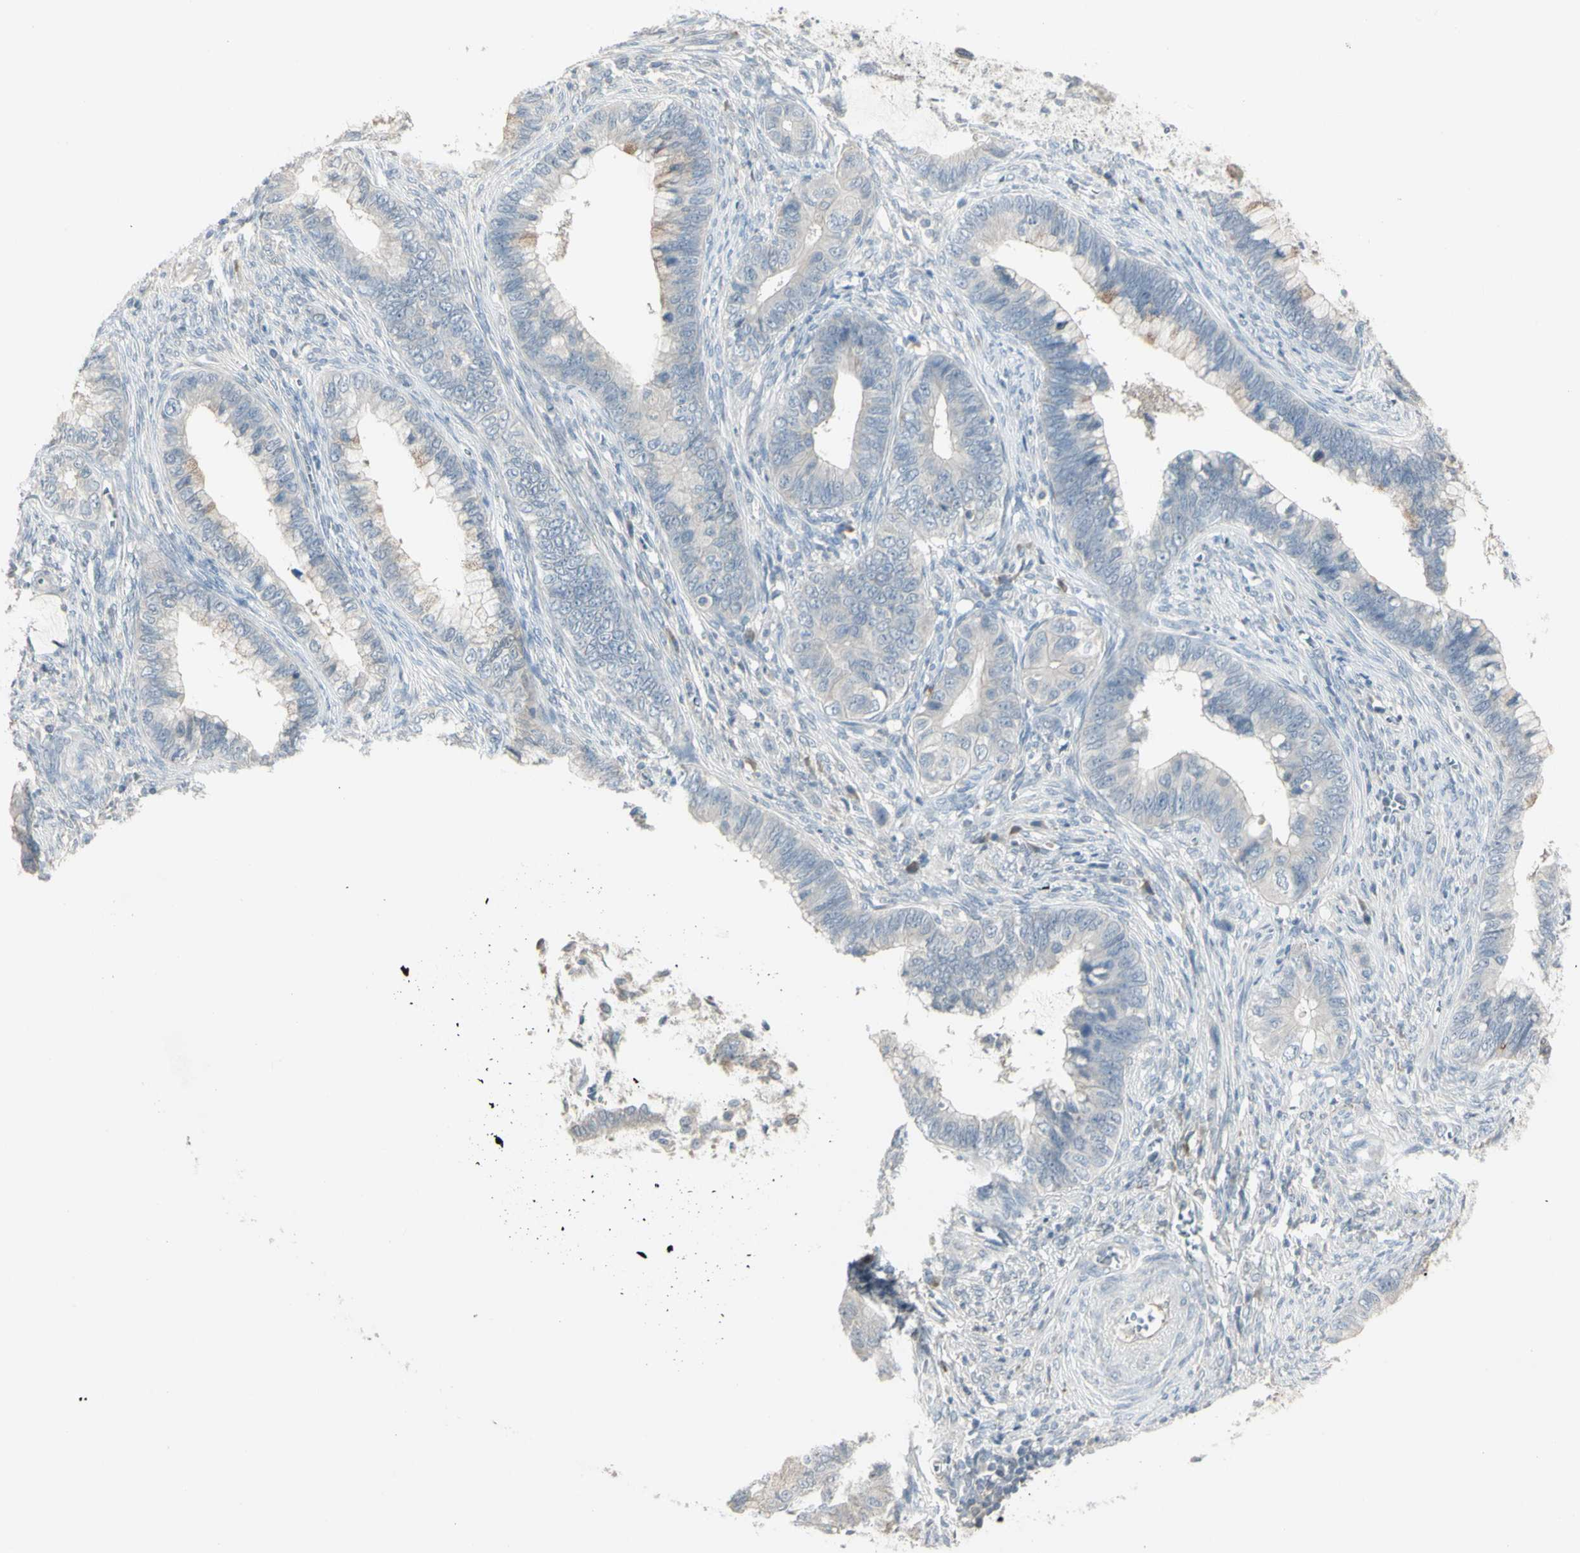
{"staining": {"intensity": "negative", "quantity": "none", "location": "none"}, "tissue": "cervical cancer", "cell_type": "Tumor cells", "image_type": "cancer", "snomed": [{"axis": "morphology", "description": "Adenocarcinoma, NOS"}, {"axis": "topography", "description": "Cervix"}], "caption": "This is a image of immunohistochemistry staining of cervical cancer, which shows no expression in tumor cells.", "gene": "PIAS4", "patient": {"sex": "female", "age": 44}}